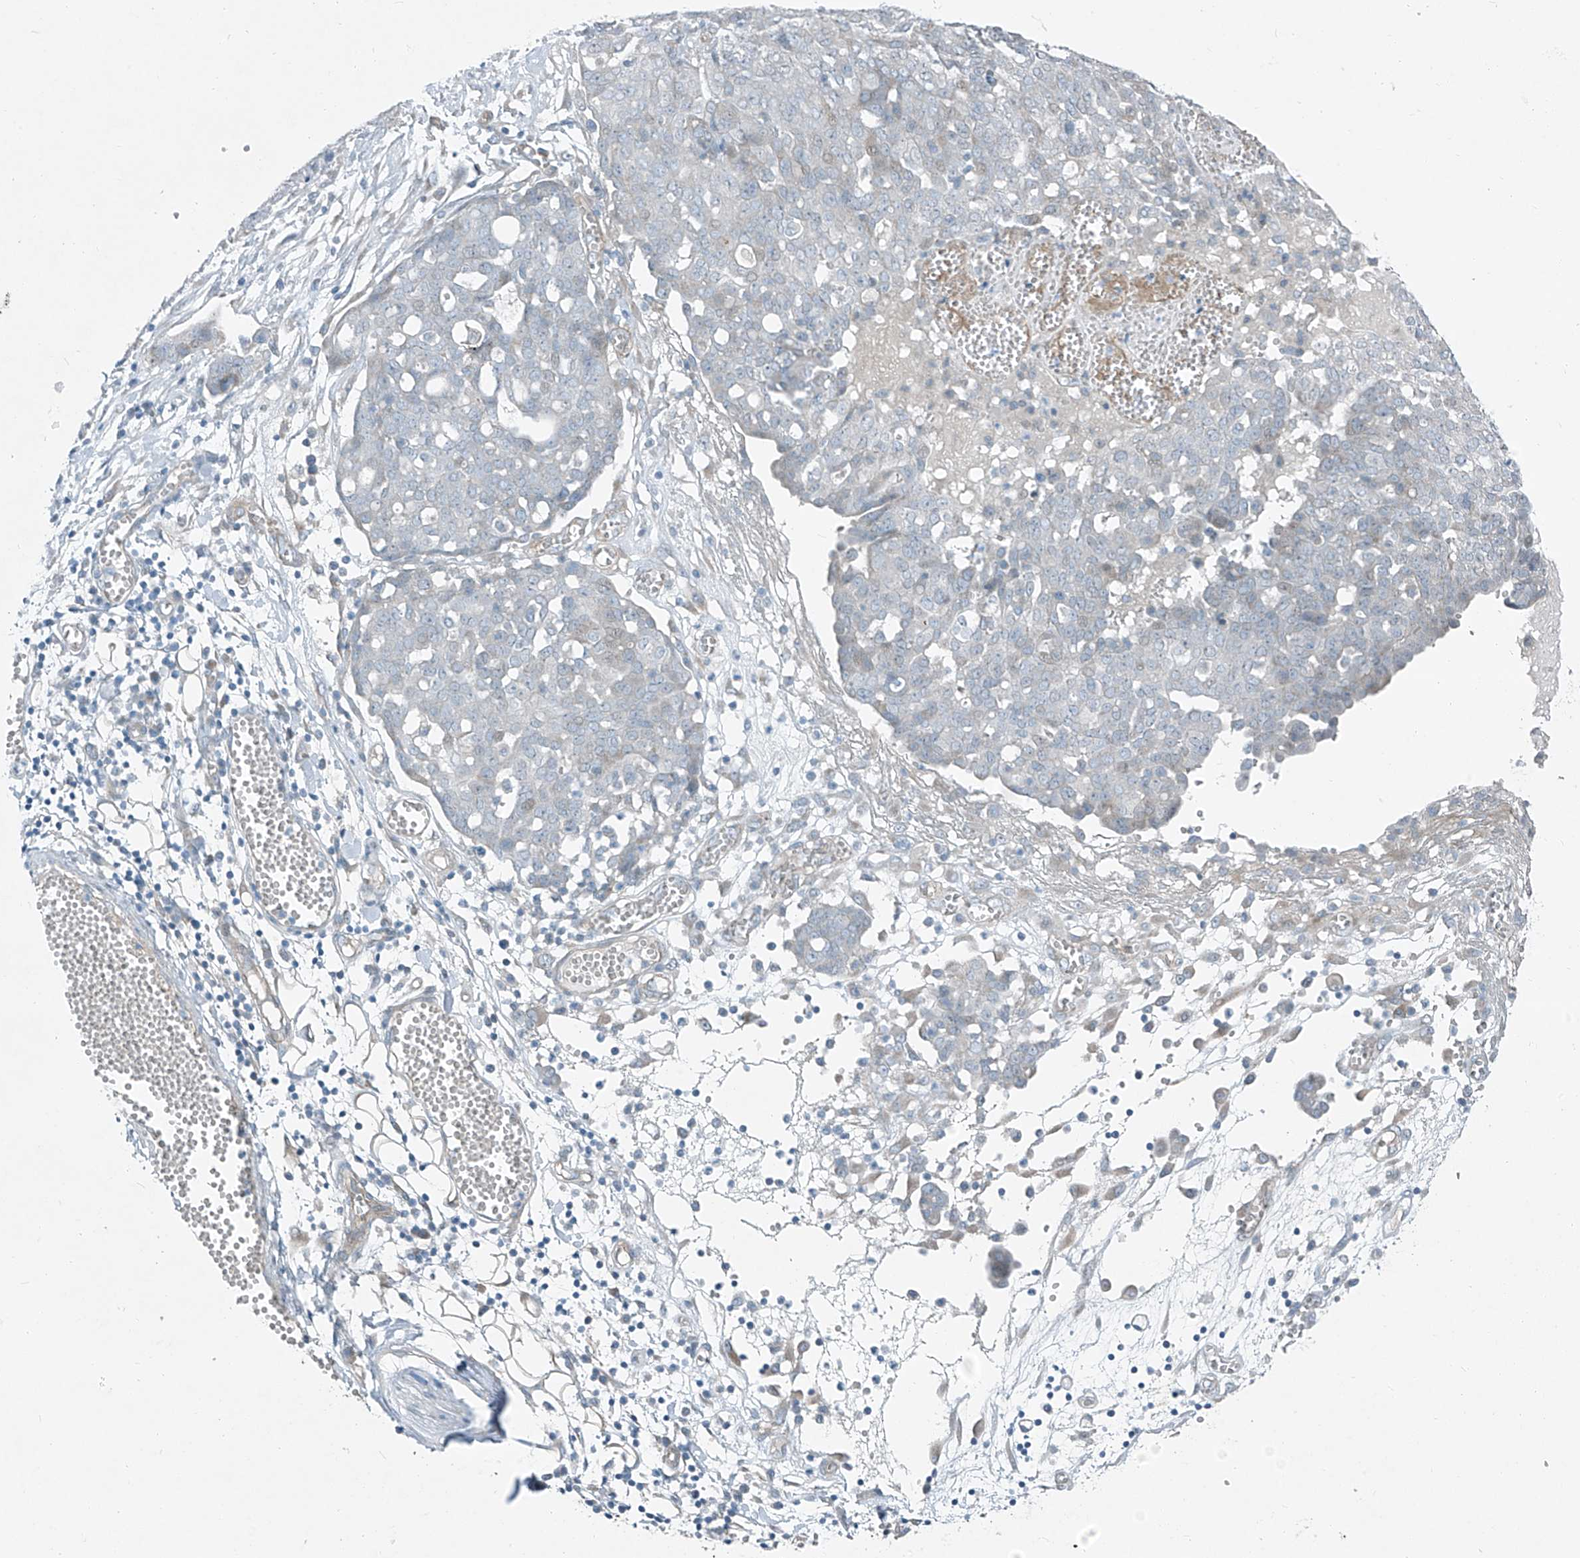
{"staining": {"intensity": "negative", "quantity": "none", "location": "none"}, "tissue": "ovarian cancer", "cell_type": "Tumor cells", "image_type": "cancer", "snomed": [{"axis": "morphology", "description": "Cystadenocarcinoma, serous, NOS"}, {"axis": "topography", "description": "Soft tissue"}, {"axis": "topography", "description": "Ovary"}], "caption": "This is an immunohistochemistry (IHC) micrograph of serous cystadenocarcinoma (ovarian). There is no staining in tumor cells.", "gene": "TNS2", "patient": {"sex": "female", "age": 57}}